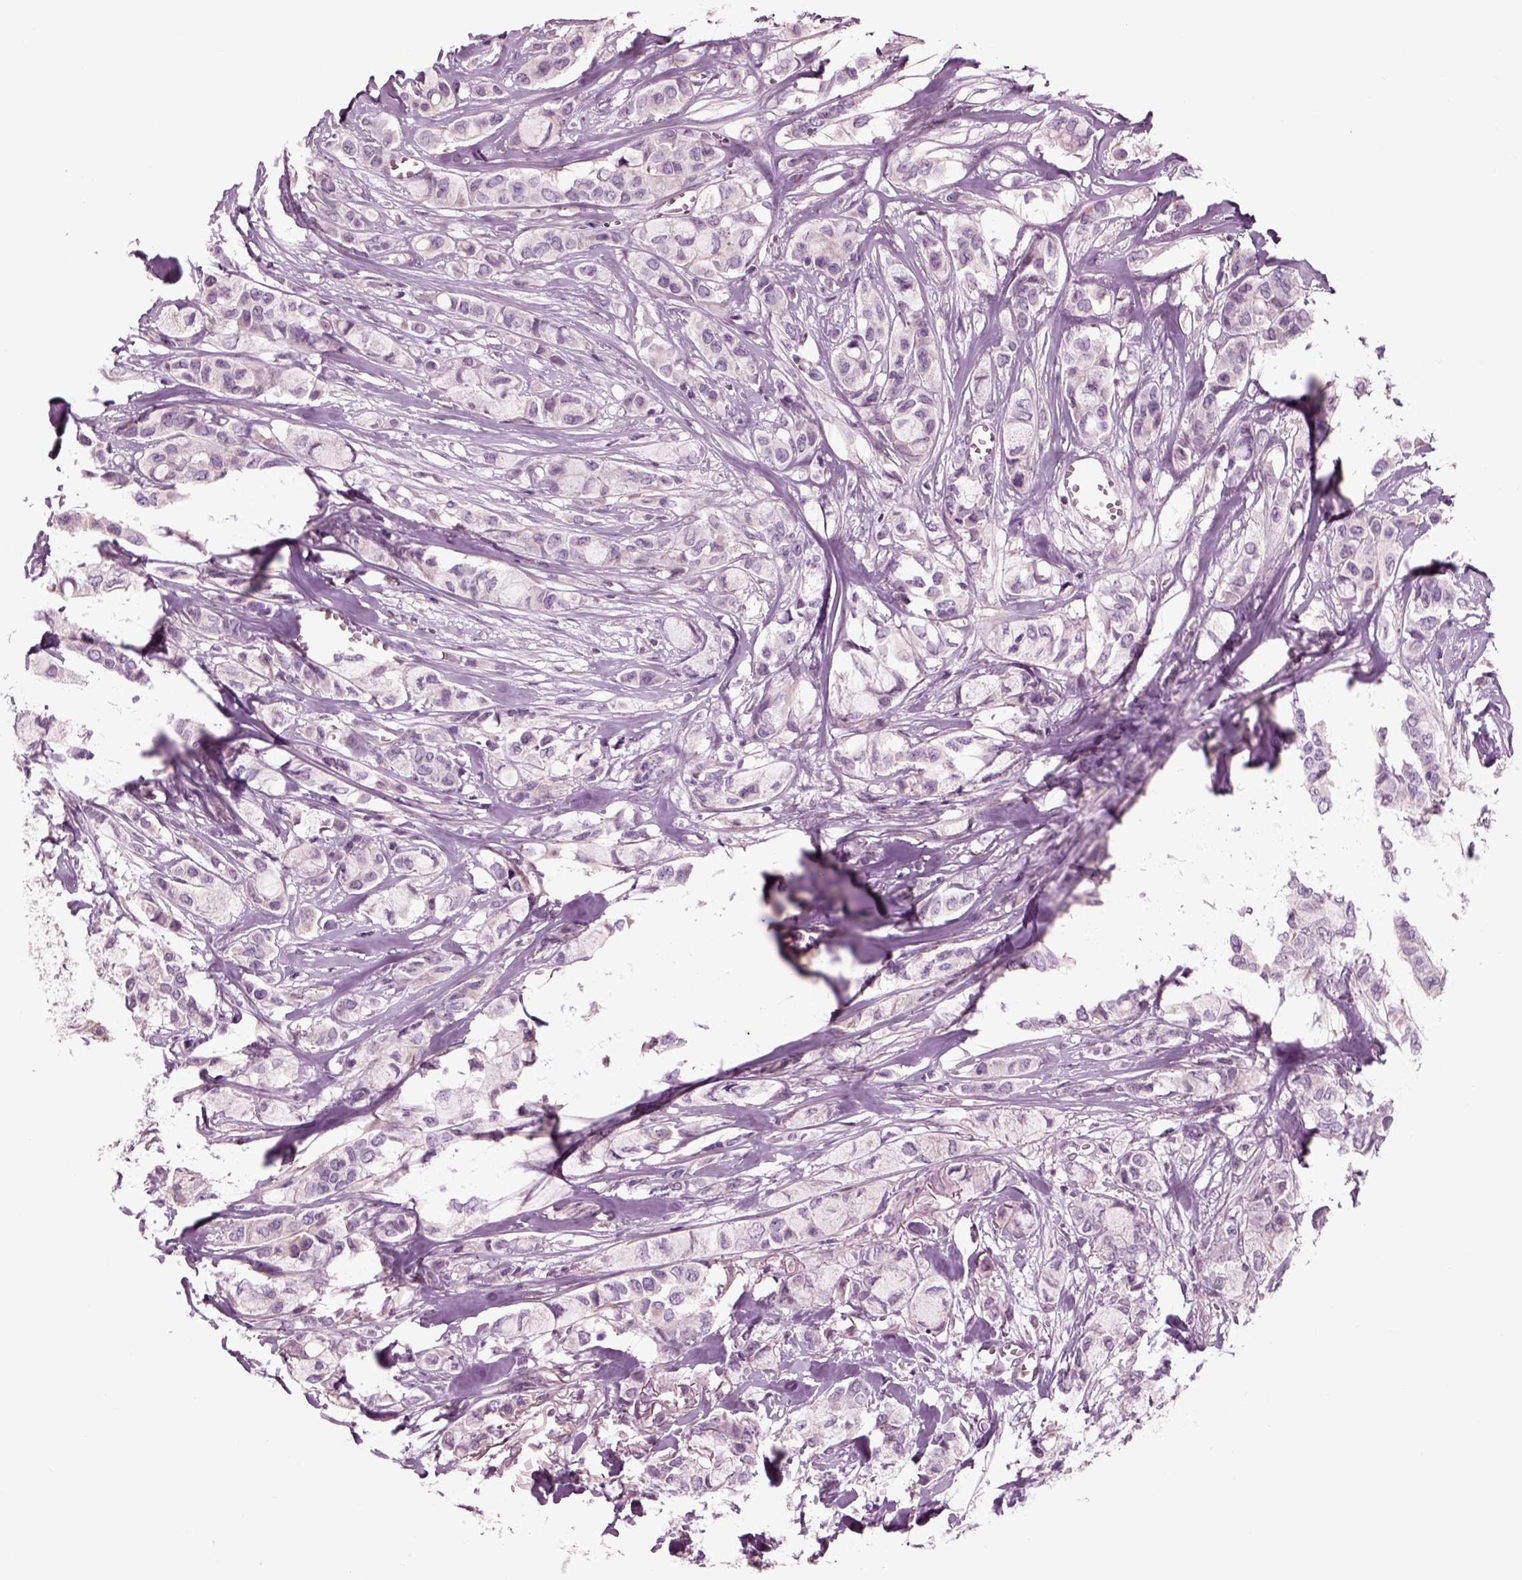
{"staining": {"intensity": "negative", "quantity": "none", "location": "none"}, "tissue": "breast cancer", "cell_type": "Tumor cells", "image_type": "cancer", "snomed": [{"axis": "morphology", "description": "Duct carcinoma"}, {"axis": "topography", "description": "Breast"}], "caption": "Tumor cells show no significant protein staining in breast cancer. Nuclei are stained in blue.", "gene": "CHGB", "patient": {"sex": "female", "age": 85}}